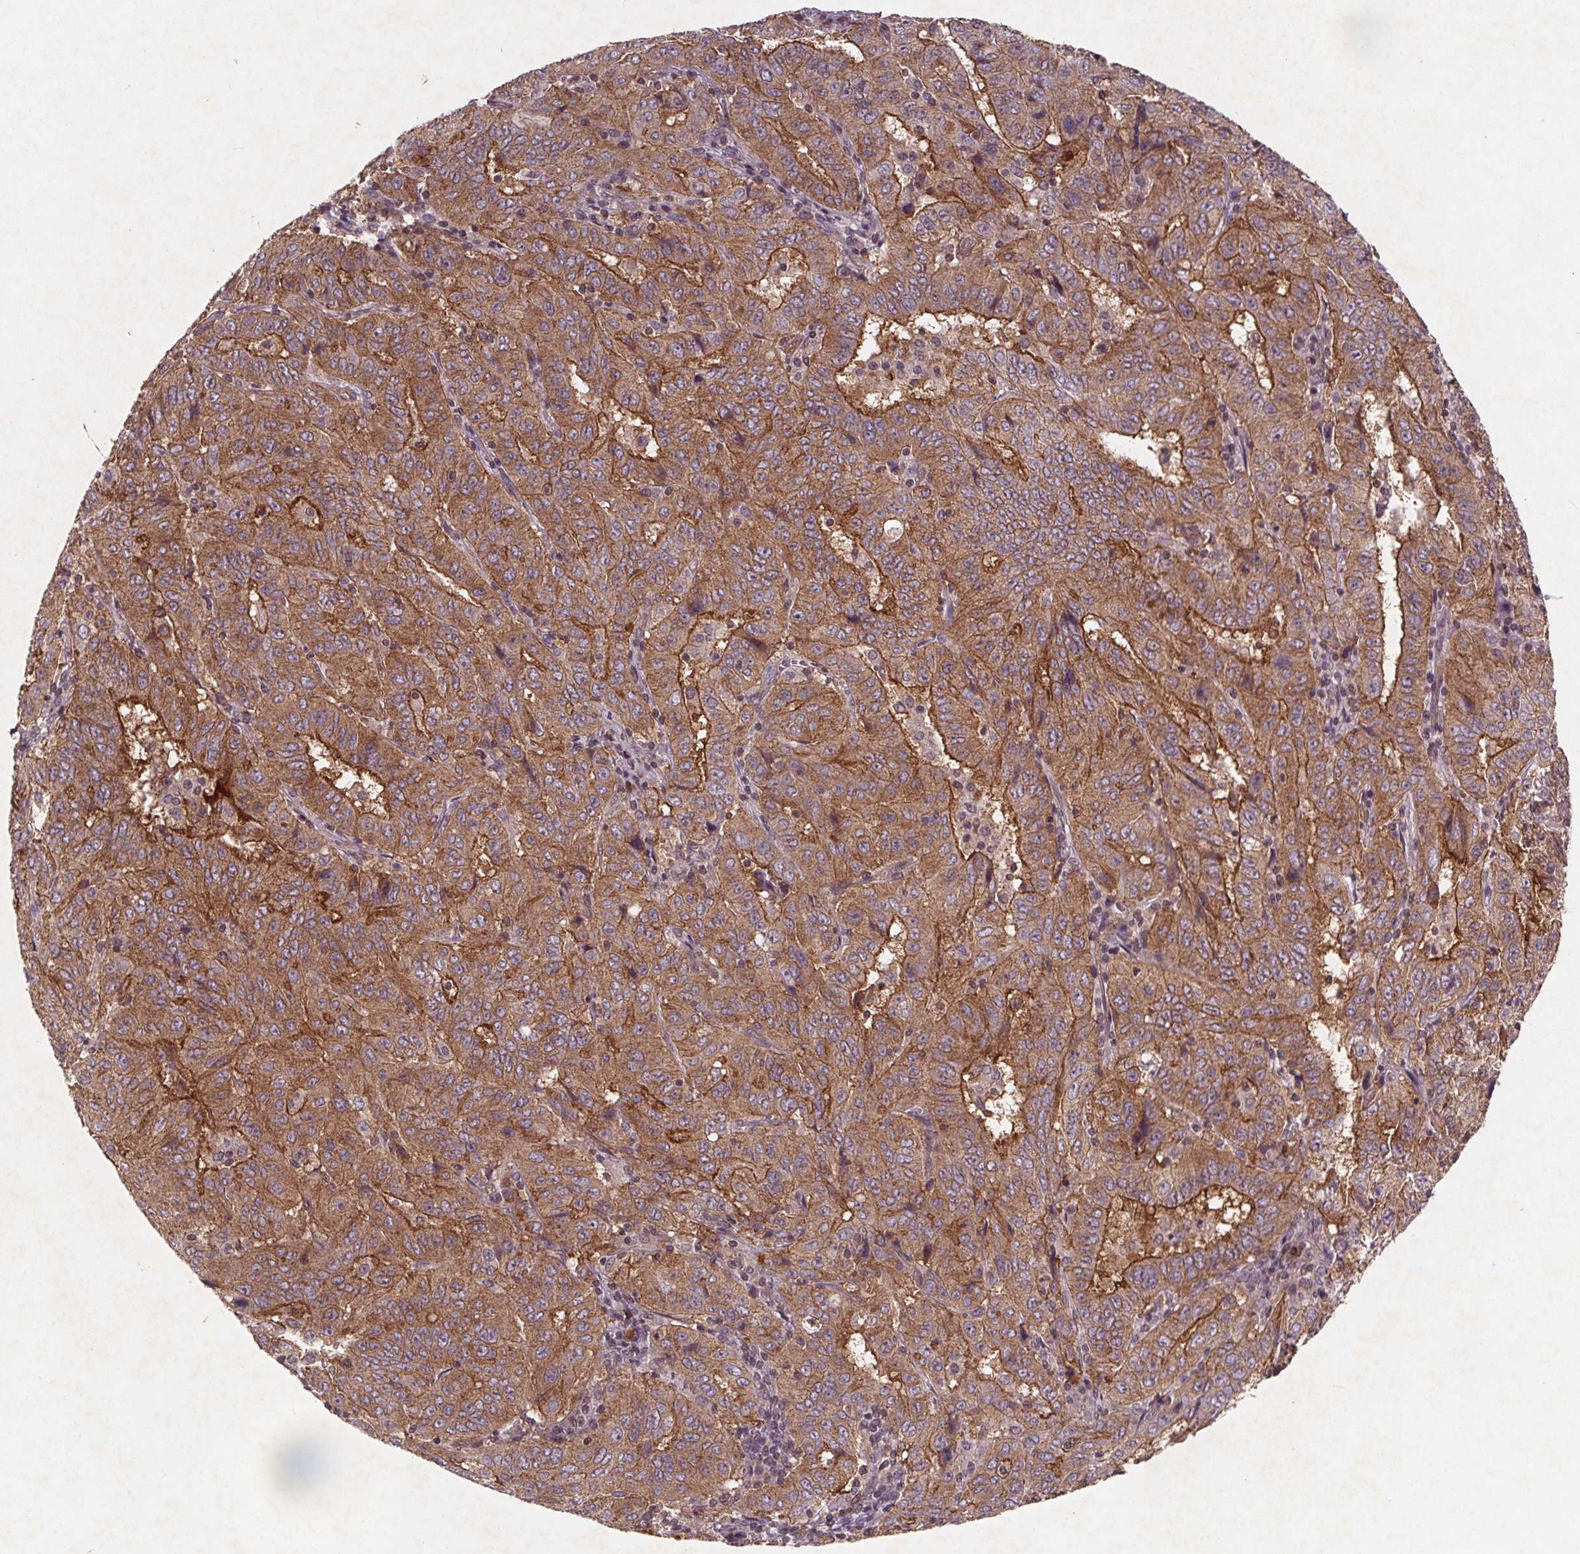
{"staining": {"intensity": "moderate", "quantity": ">75%", "location": "cytoplasmic/membranous"}, "tissue": "pancreatic cancer", "cell_type": "Tumor cells", "image_type": "cancer", "snomed": [{"axis": "morphology", "description": "Adenocarcinoma, NOS"}, {"axis": "topography", "description": "Pancreas"}], "caption": "Moderate cytoplasmic/membranous staining for a protein is seen in approximately >75% of tumor cells of pancreatic cancer (adenocarcinoma) using IHC.", "gene": "STRN3", "patient": {"sex": "male", "age": 63}}